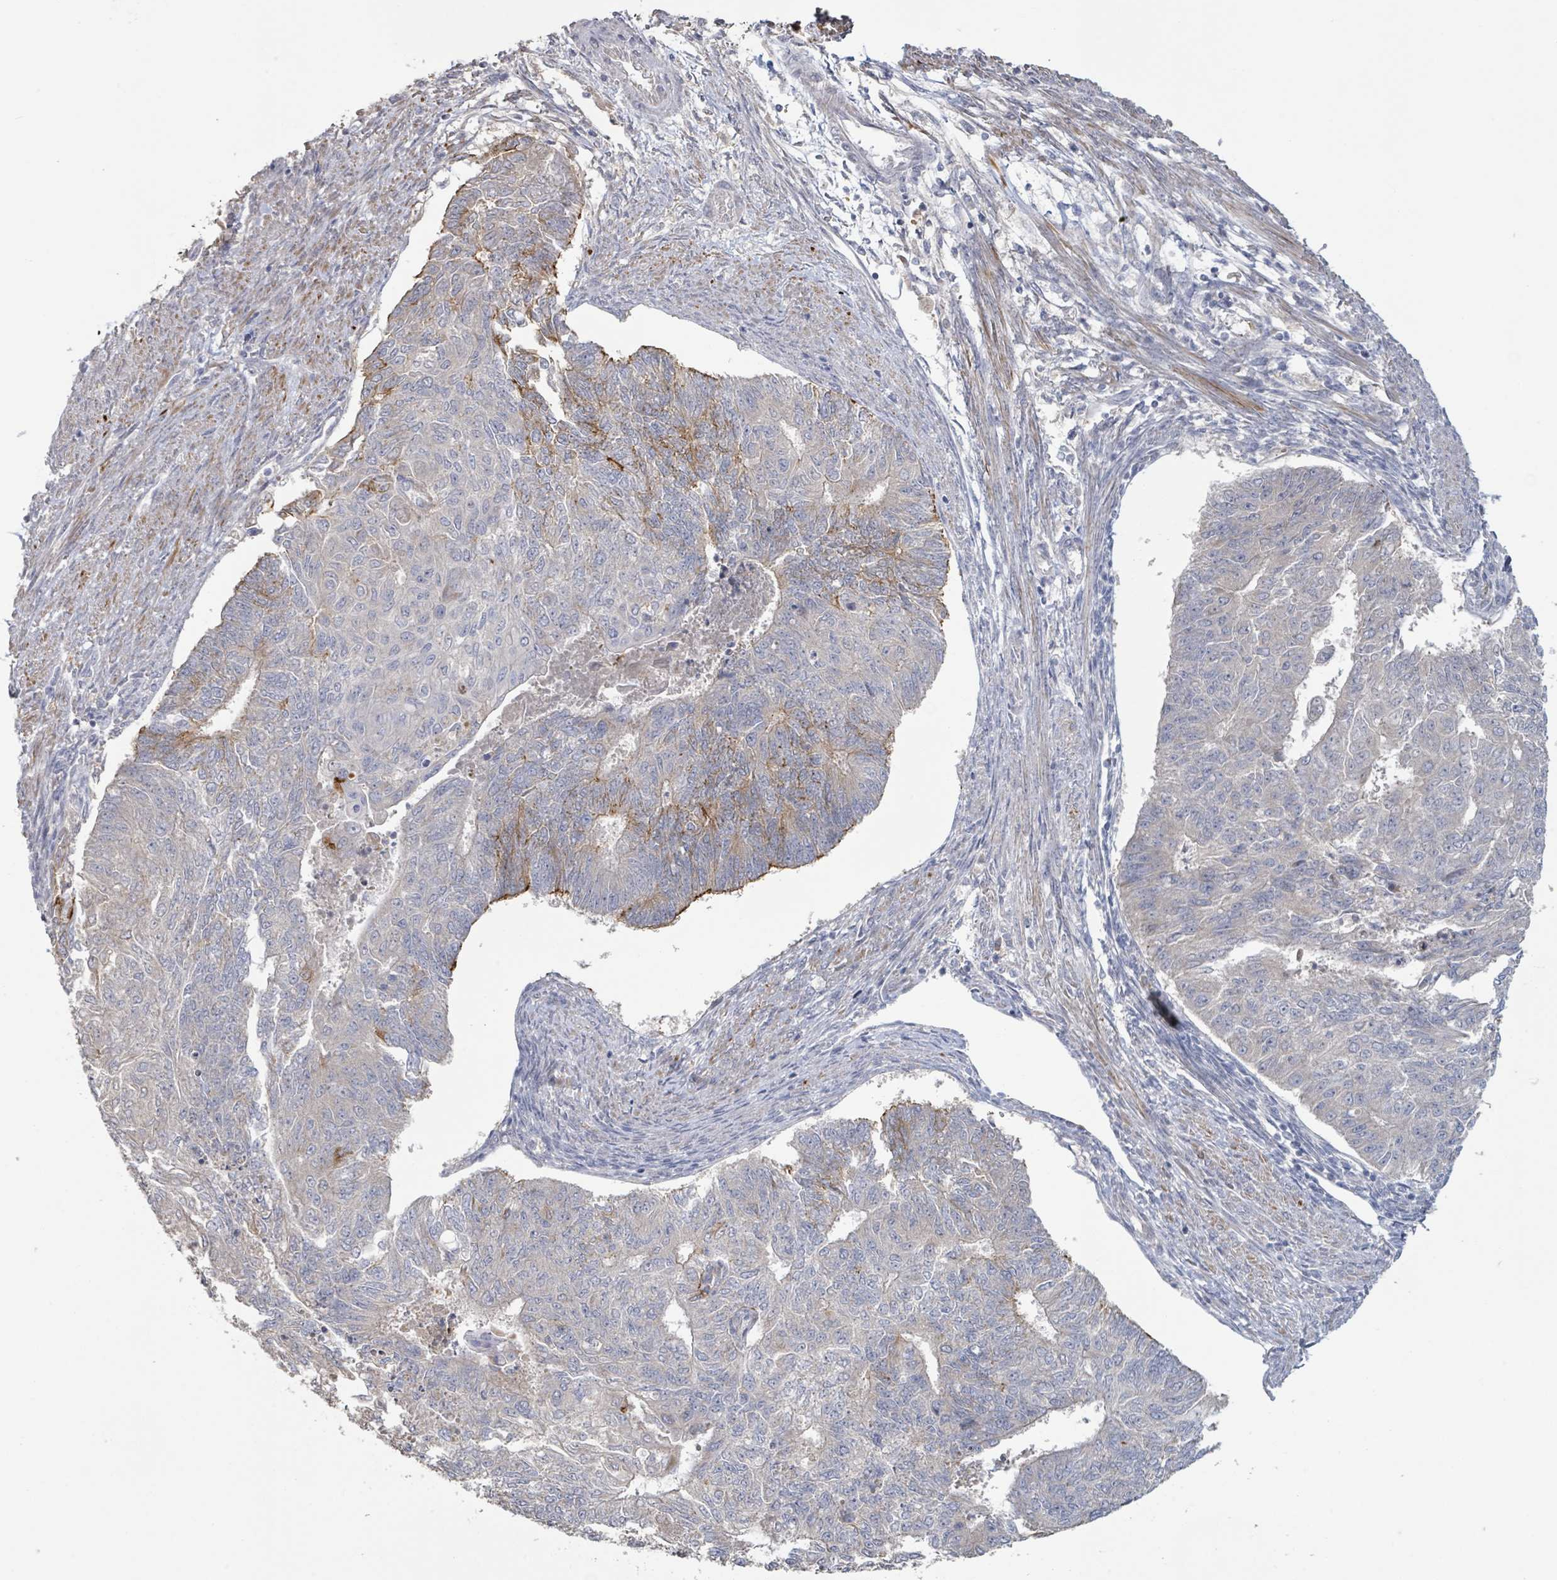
{"staining": {"intensity": "moderate", "quantity": "<25%", "location": "cytoplasmic/membranous"}, "tissue": "endometrial cancer", "cell_type": "Tumor cells", "image_type": "cancer", "snomed": [{"axis": "morphology", "description": "Adenocarcinoma, NOS"}, {"axis": "topography", "description": "Endometrium"}], "caption": "Protein expression by immunohistochemistry (IHC) exhibits moderate cytoplasmic/membranous expression in approximately <25% of tumor cells in endometrial cancer (adenocarcinoma).", "gene": "KCNS2", "patient": {"sex": "female", "age": 32}}